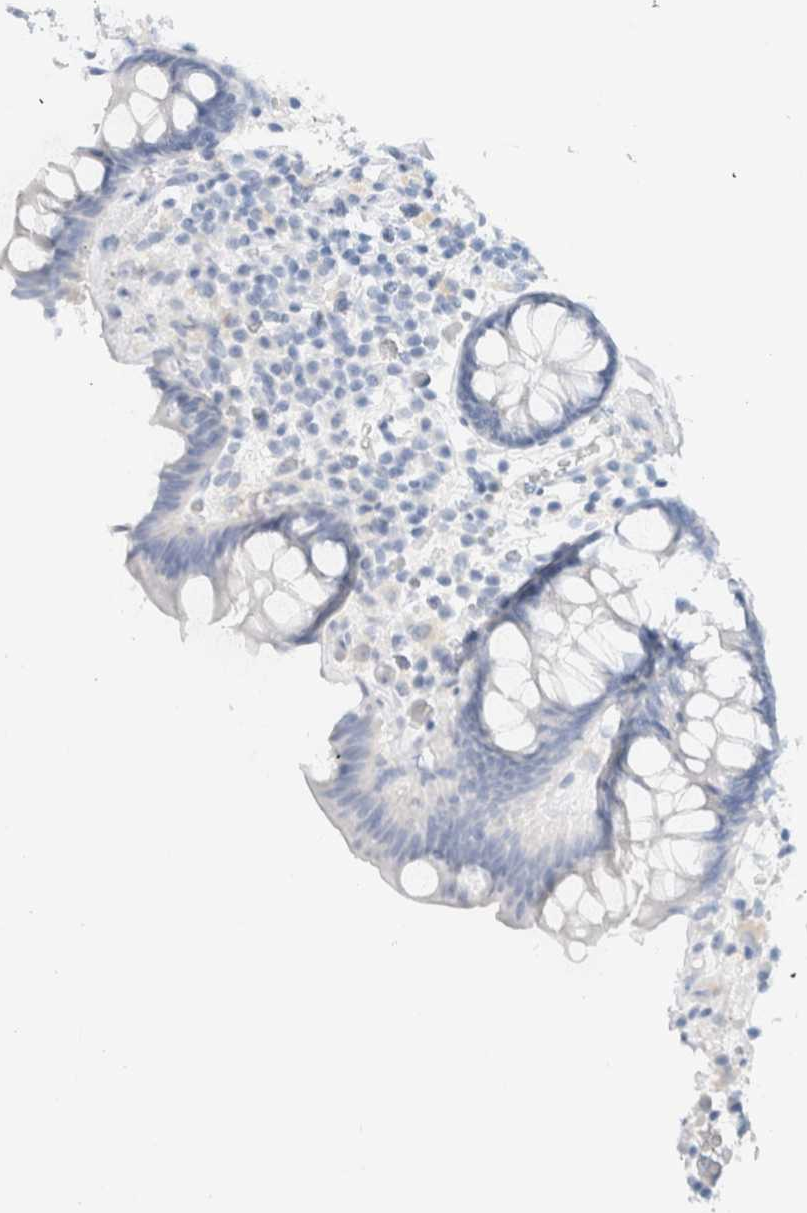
{"staining": {"intensity": "negative", "quantity": "none", "location": "none"}, "tissue": "colon", "cell_type": "Endothelial cells", "image_type": "normal", "snomed": [{"axis": "morphology", "description": "Normal tissue, NOS"}, {"axis": "topography", "description": "Colon"}], "caption": "Human colon stained for a protein using IHC demonstrates no expression in endothelial cells.", "gene": "CPQ", "patient": {"sex": "female", "age": 80}}